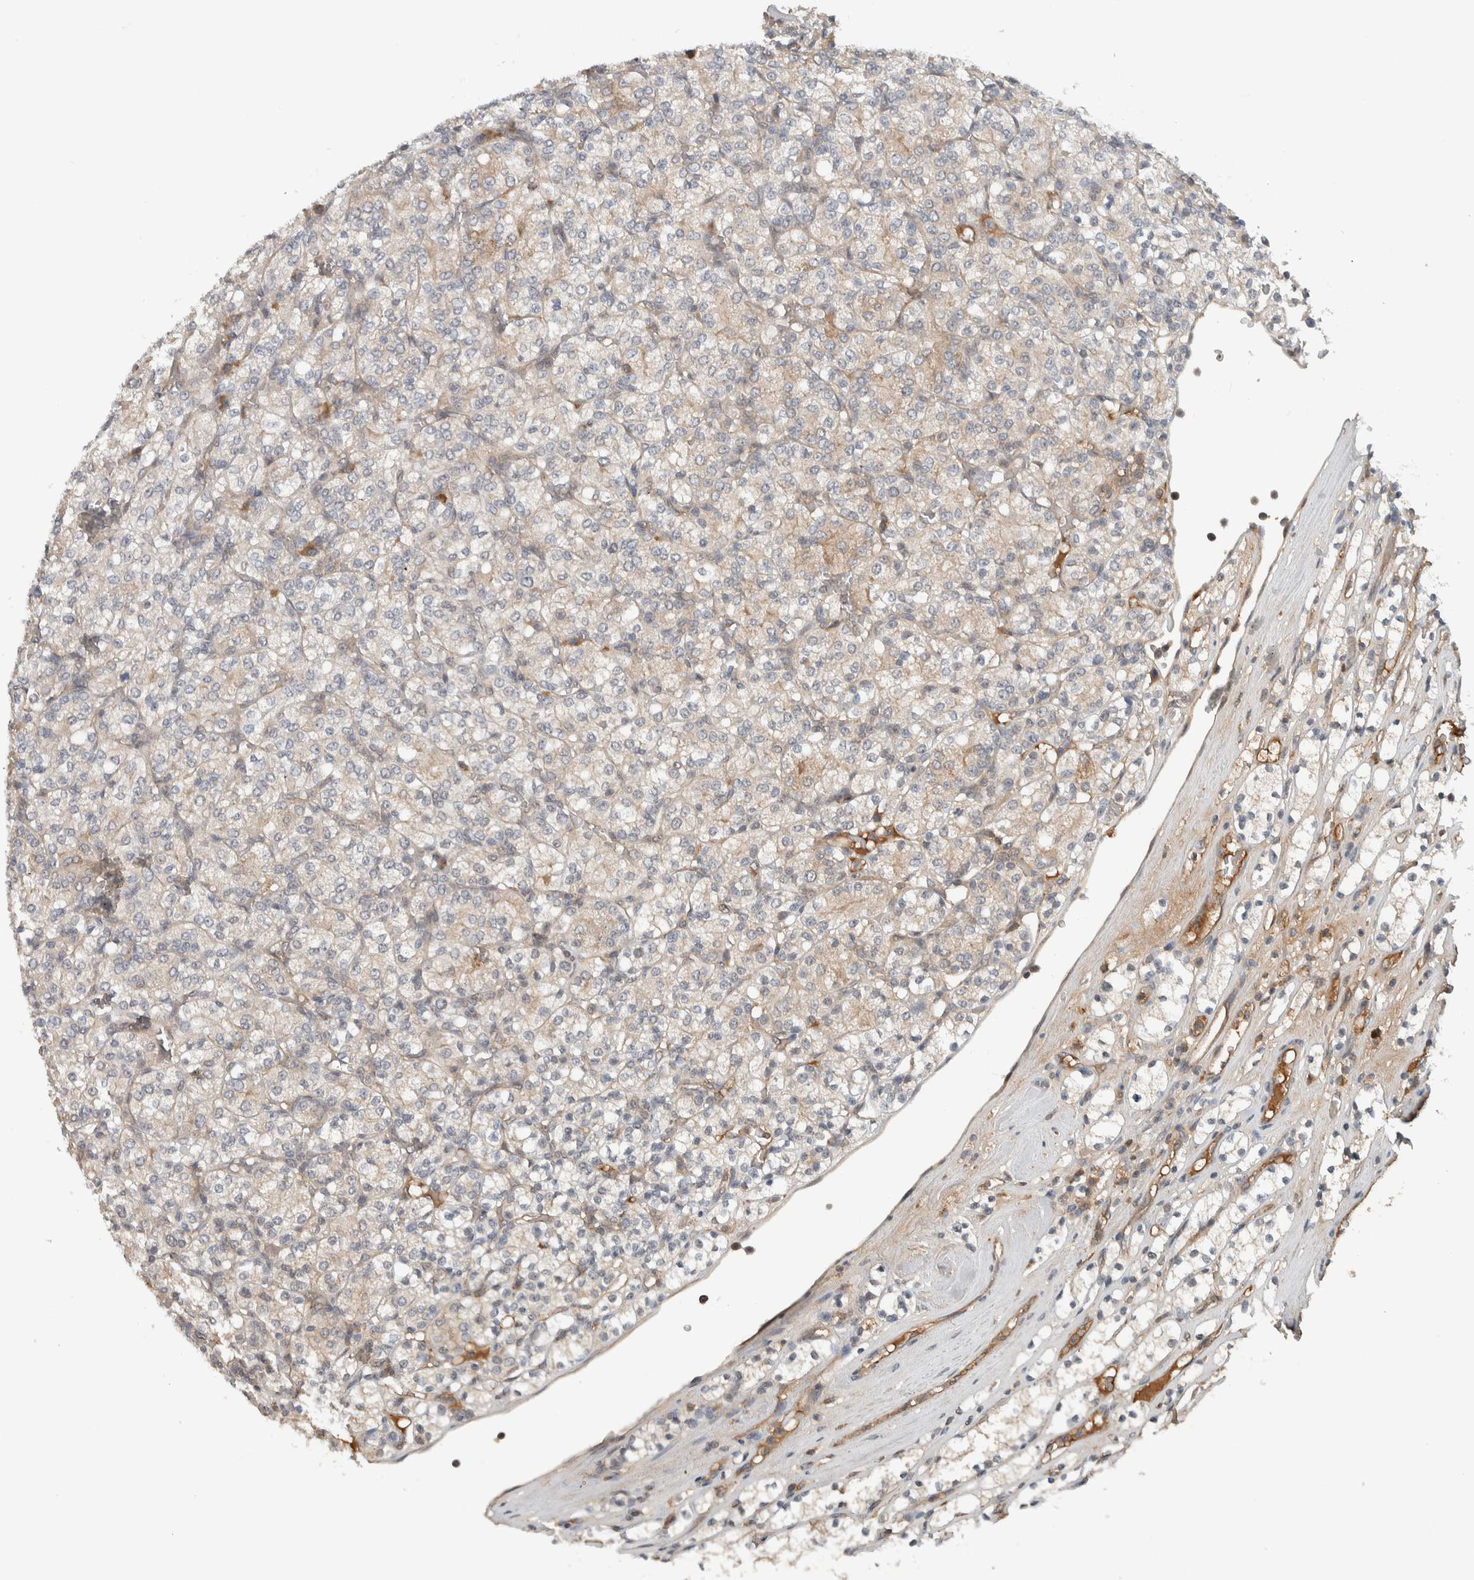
{"staining": {"intensity": "weak", "quantity": "<25%", "location": "cytoplasmic/membranous"}, "tissue": "renal cancer", "cell_type": "Tumor cells", "image_type": "cancer", "snomed": [{"axis": "morphology", "description": "Adenocarcinoma, NOS"}, {"axis": "topography", "description": "Kidney"}], "caption": "DAB (3,3'-diaminobenzidine) immunohistochemical staining of human renal adenocarcinoma reveals no significant staining in tumor cells.", "gene": "ARMC7", "patient": {"sex": "male", "age": 77}}